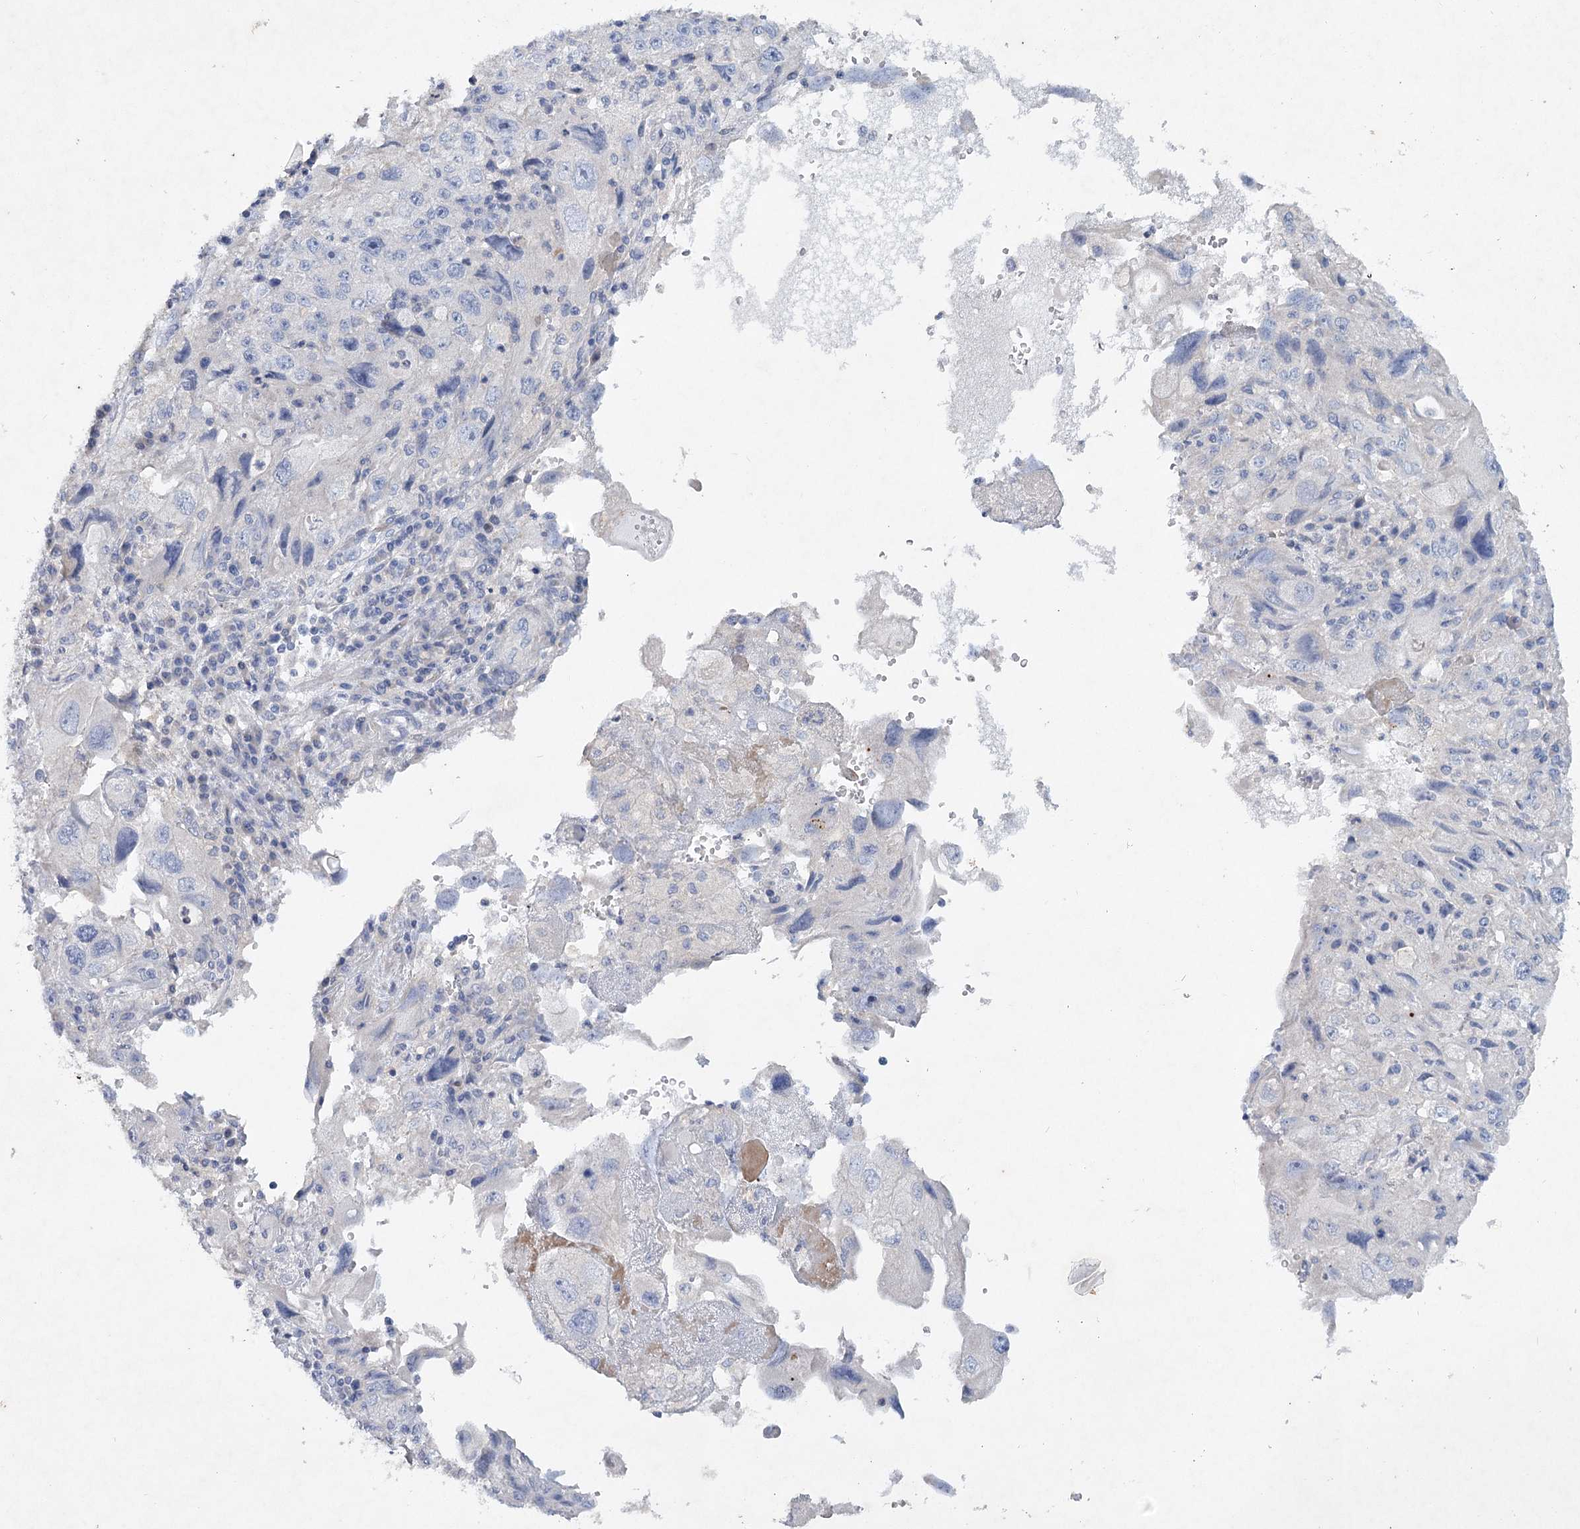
{"staining": {"intensity": "negative", "quantity": "none", "location": "none"}, "tissue": "endometrial cancer", "cell_type": "Tumor cells", "image_type": "cancer", "snomed": [{"axis": "morphology", "description": "Adenocarcinoma, NOS"}, {"axis": "topography", "description": "Endometrium"}], "caption": "Immunohistochemistry (IHC) photomicrograph of neoplastic tissue: human adenocarcinoma (endometrial) stained with DAB shows no significant protein expression in tumor cells. Nuclei are stained in blue.", "gene": "MAP3K13", "patient": {"sex": "female", "age": 49}}